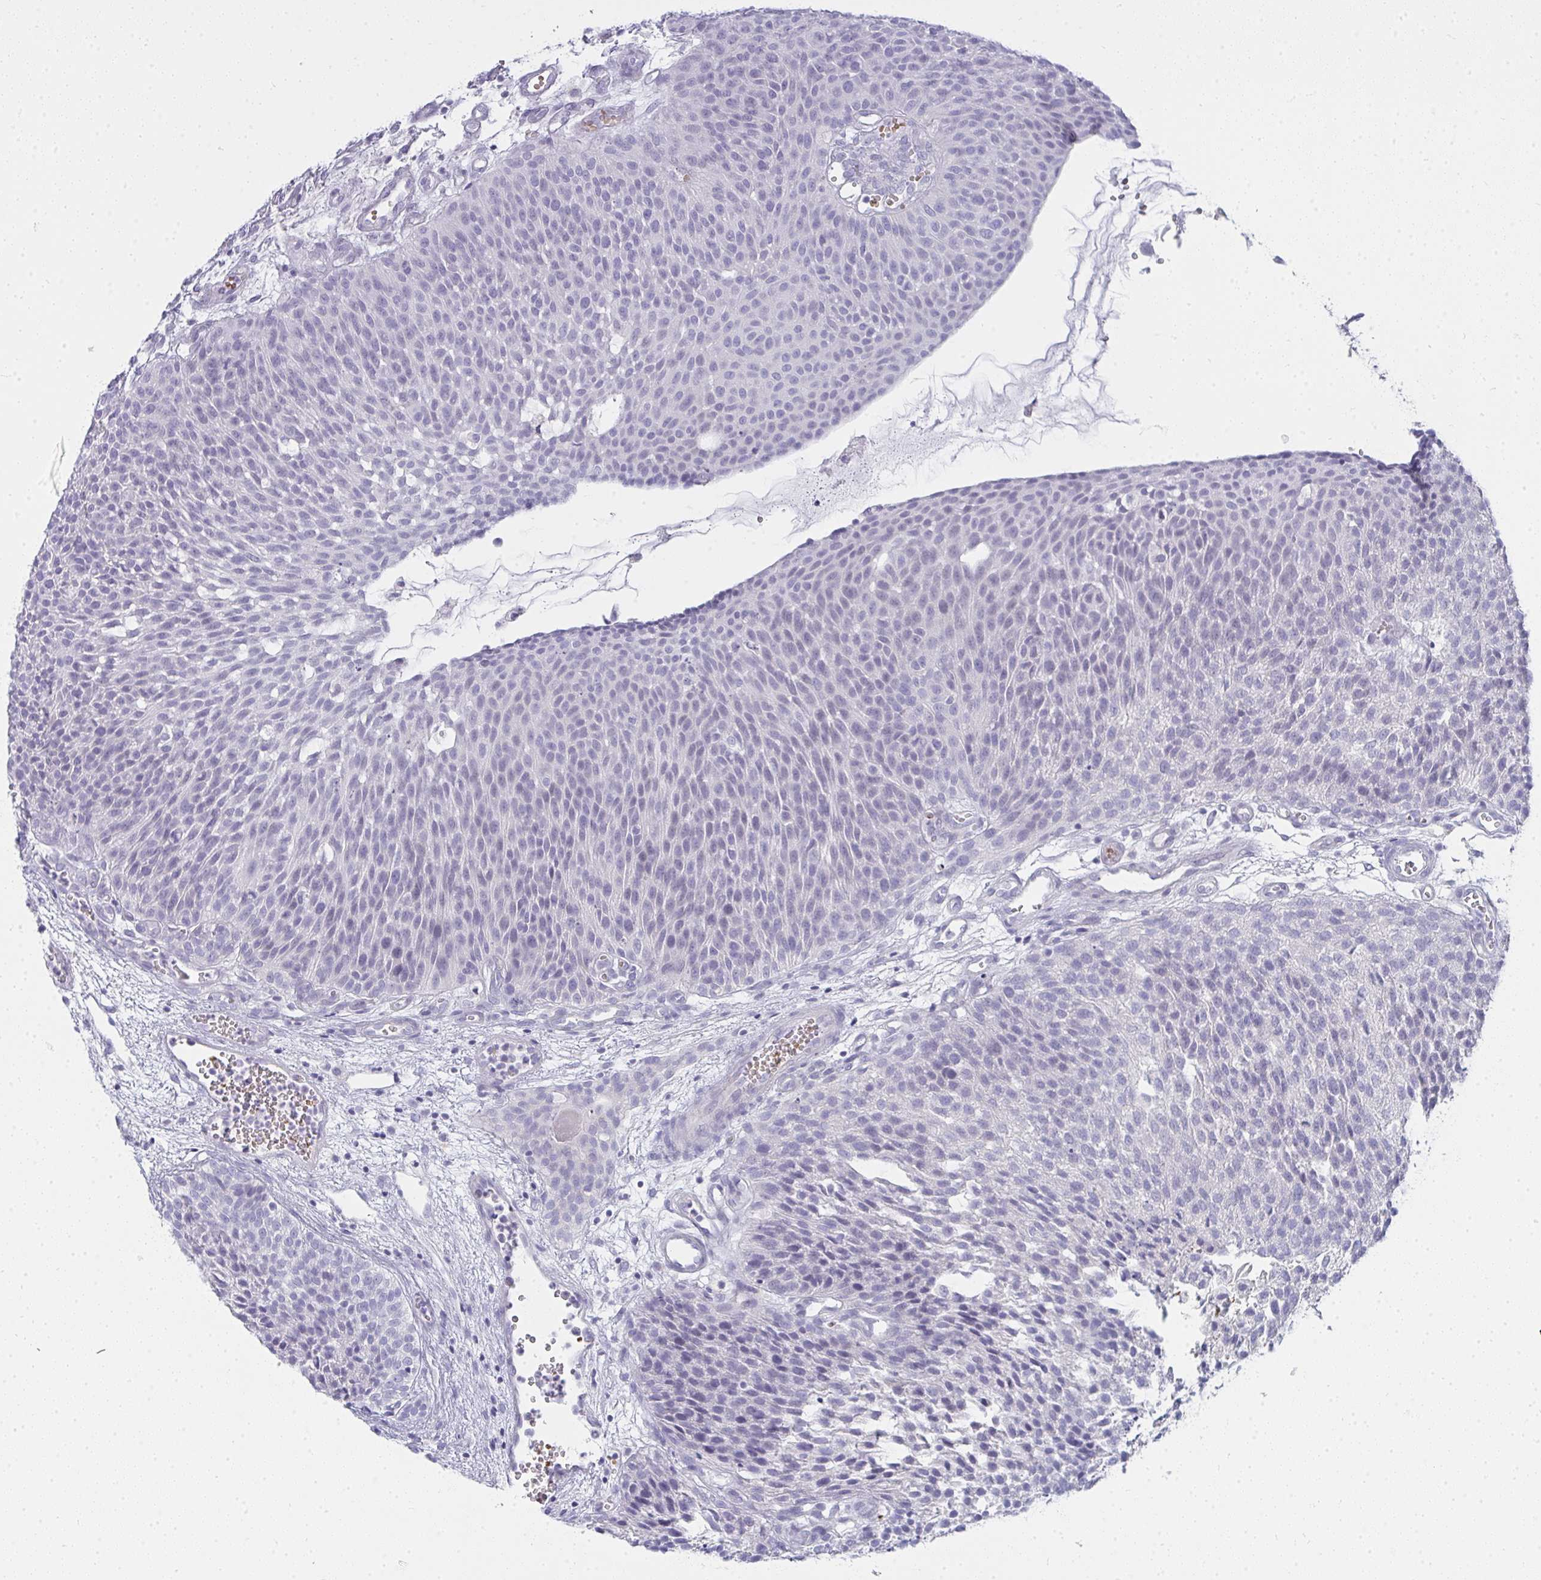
{"staining": {"intensity": "negative", "quantity": "none", "location": "none"}, "tissue": "urothelial cancer", "cell_type": "Tumor cells", "image_type": "cancer", "snomed": [{"axis": "morphology", "description": "Urothelial carcinoma, NOS"}, {"axis": "topography", "description": "Urinary bladder"}], "caption": "A photomicrograph of transitional cell carcinoma stained for a protein demonstrates no brown staining in tumor cells.", "gene": "ZNF182", "patient": {"sex": "male", "age": 84}}